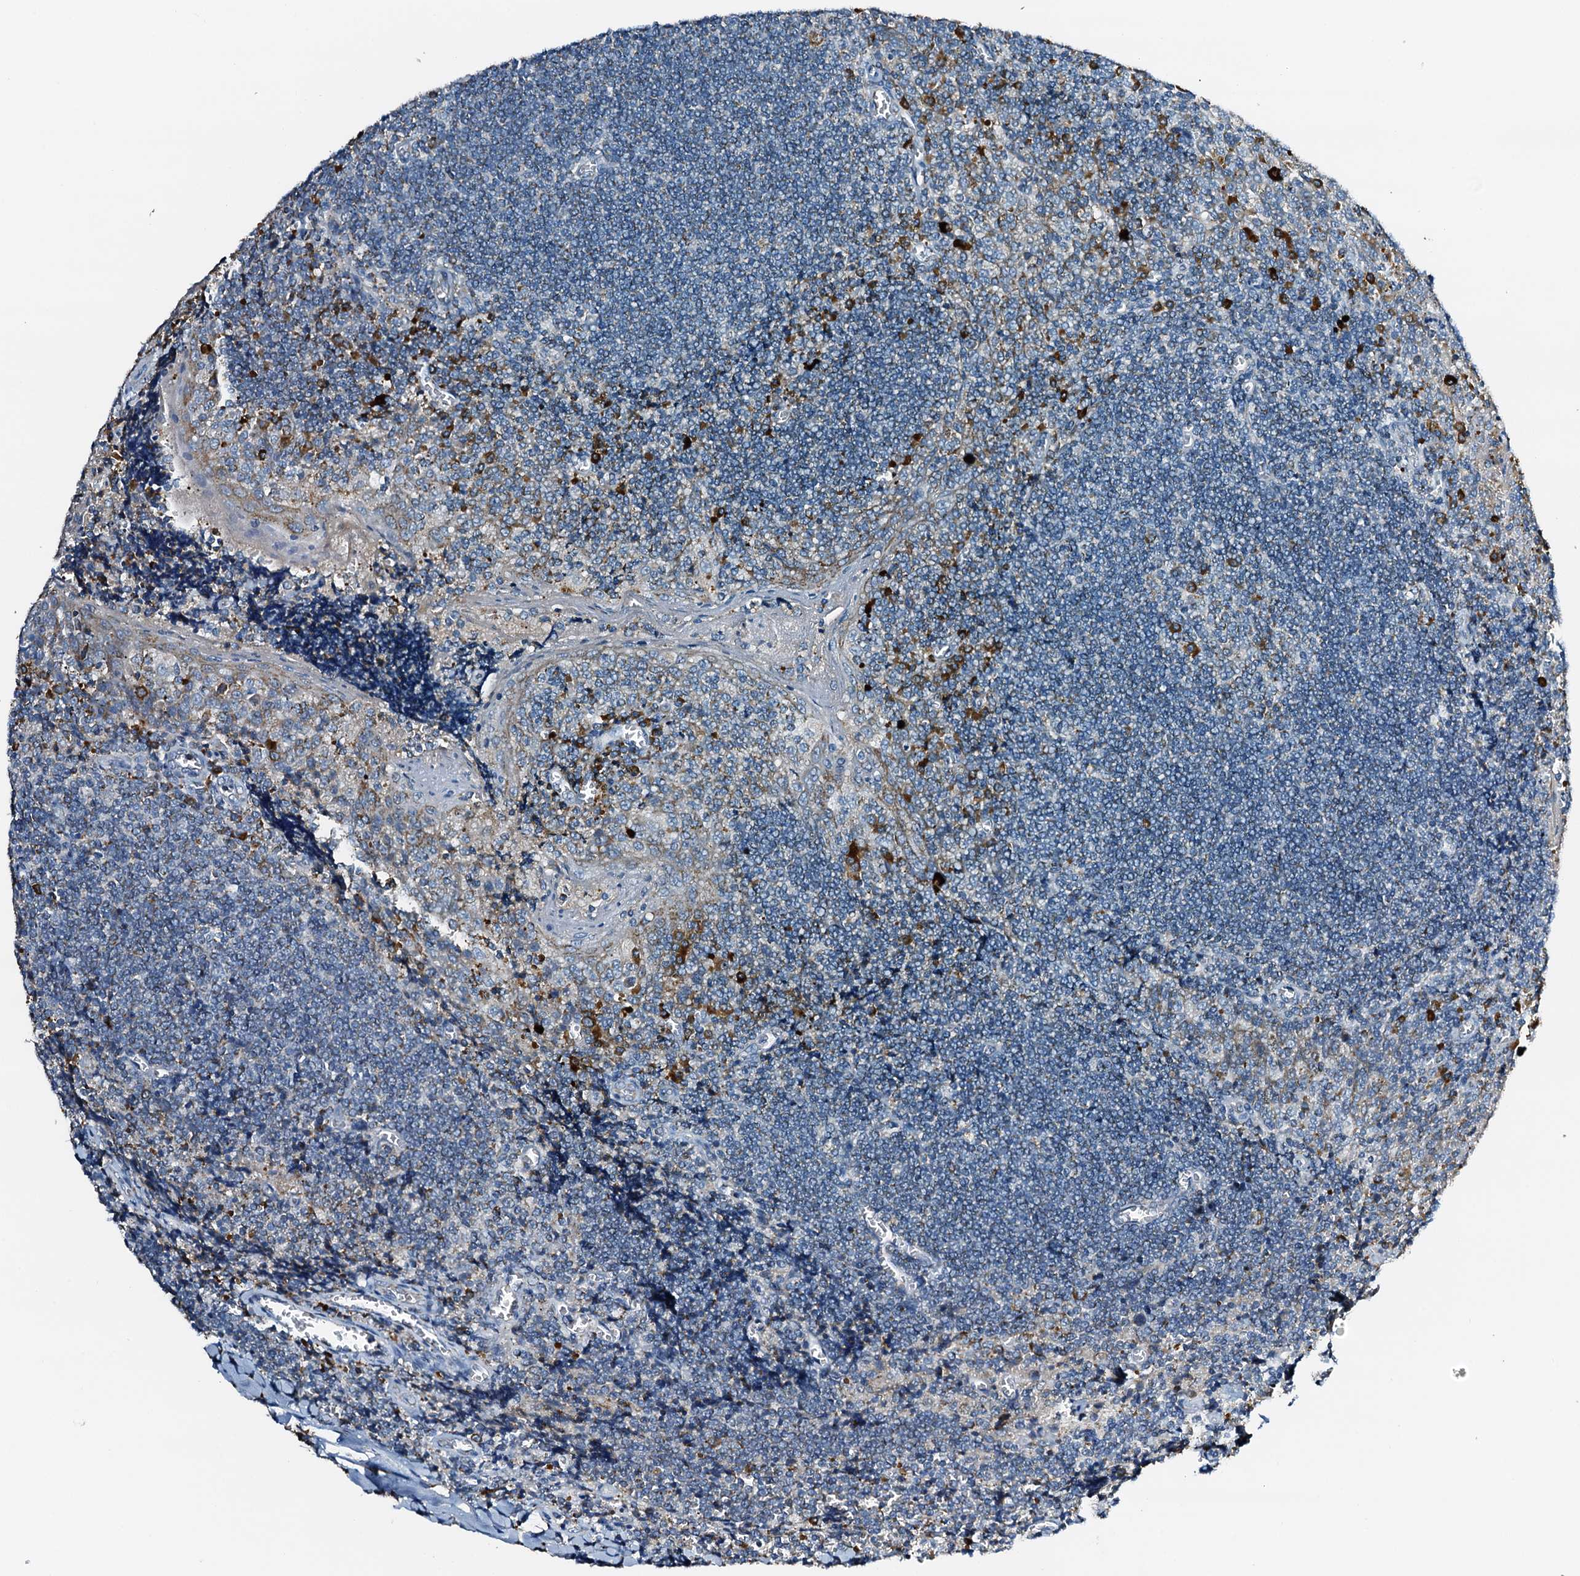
{"staining": {"intensity": "moderate", "quantity": "25%-75%", "location": "cytoplasmic/membranous"}, "tissue": "tonsil", "cell_type": "Germinal center cells", "image_type": "normal", "snomed": [{"axis": "morphology", "description": "Normal tissue, NOS"}, {"axis": "topography", "description": "Tonsil"}], "caption": "DAB immunohistochemical staining of unremarkable human tonsil demonstrates moderate cytoplasmic/membranous protein staining in about 25%-75% of germinal center cells. Using DAB (3,3'-diaminobenzidine) (brown) and hematoxylin (blue) stains, captured at high magnification using brightfield microscopy.", "gene": "POC1A", "patient": {"sex": "male", "age": 27}}